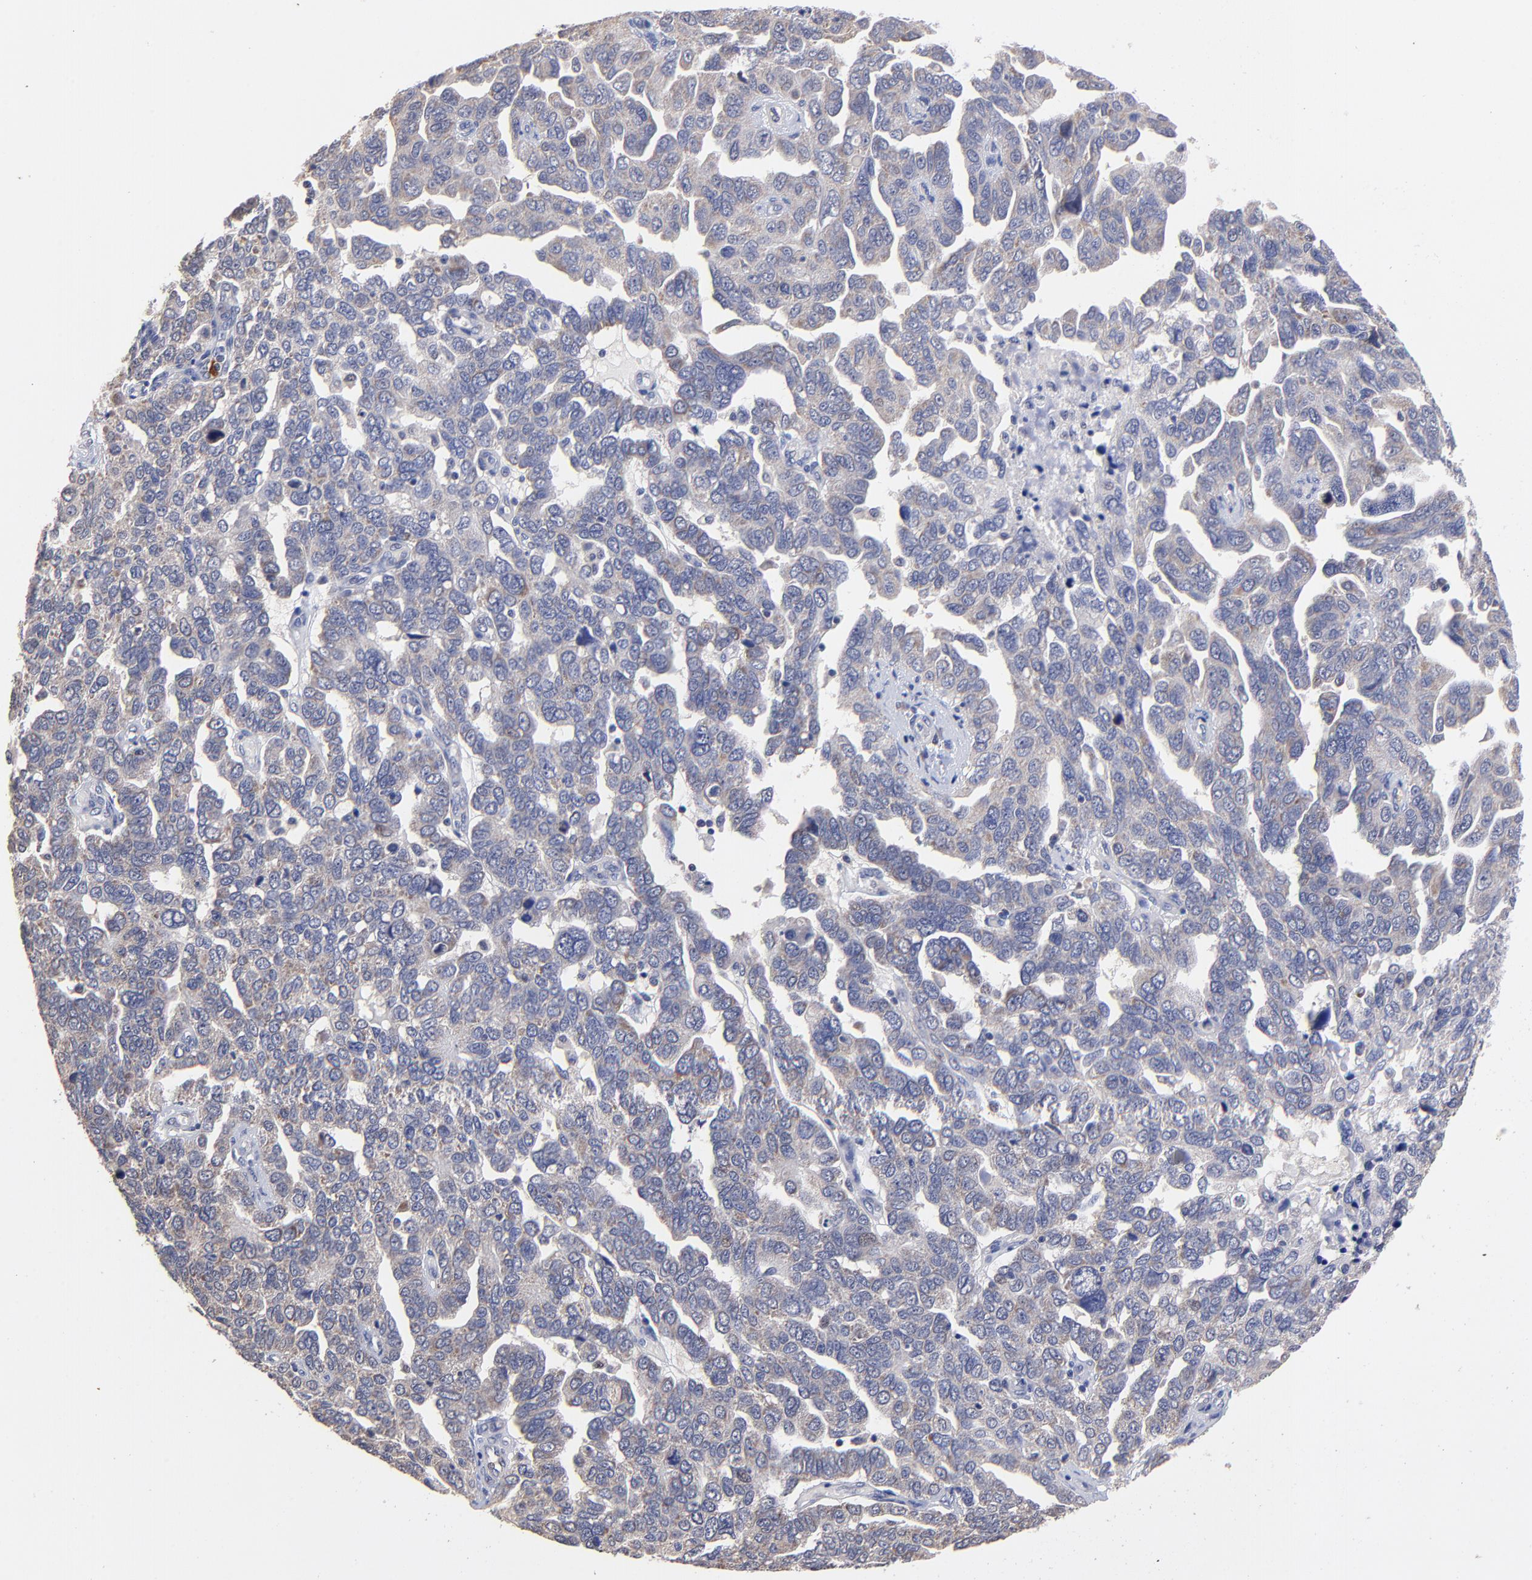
{"staining": {"intensity": "moderate", "quantity": ">75%", "location": "cytoplasmic/membranous"}, "tissue": "ovarian cancer", "cell_type": "Tumor cells", "image_type": "cancer", "snomed": [{"axis": "morphology", "description": "Cystadenocarcinoma, serous, NOS"}, {"axis": "topography", "description": "Ovary"}], "caption": "Serous cystadenocarcinoma (ovarian) stained with DAB immunohistochemistry shows medium levels of moderate cytoplasmic/membranous positivity in about >75% of tumor cells.", "gene": "BBOF1", "patient": {"sex": "female", "age": 64}}